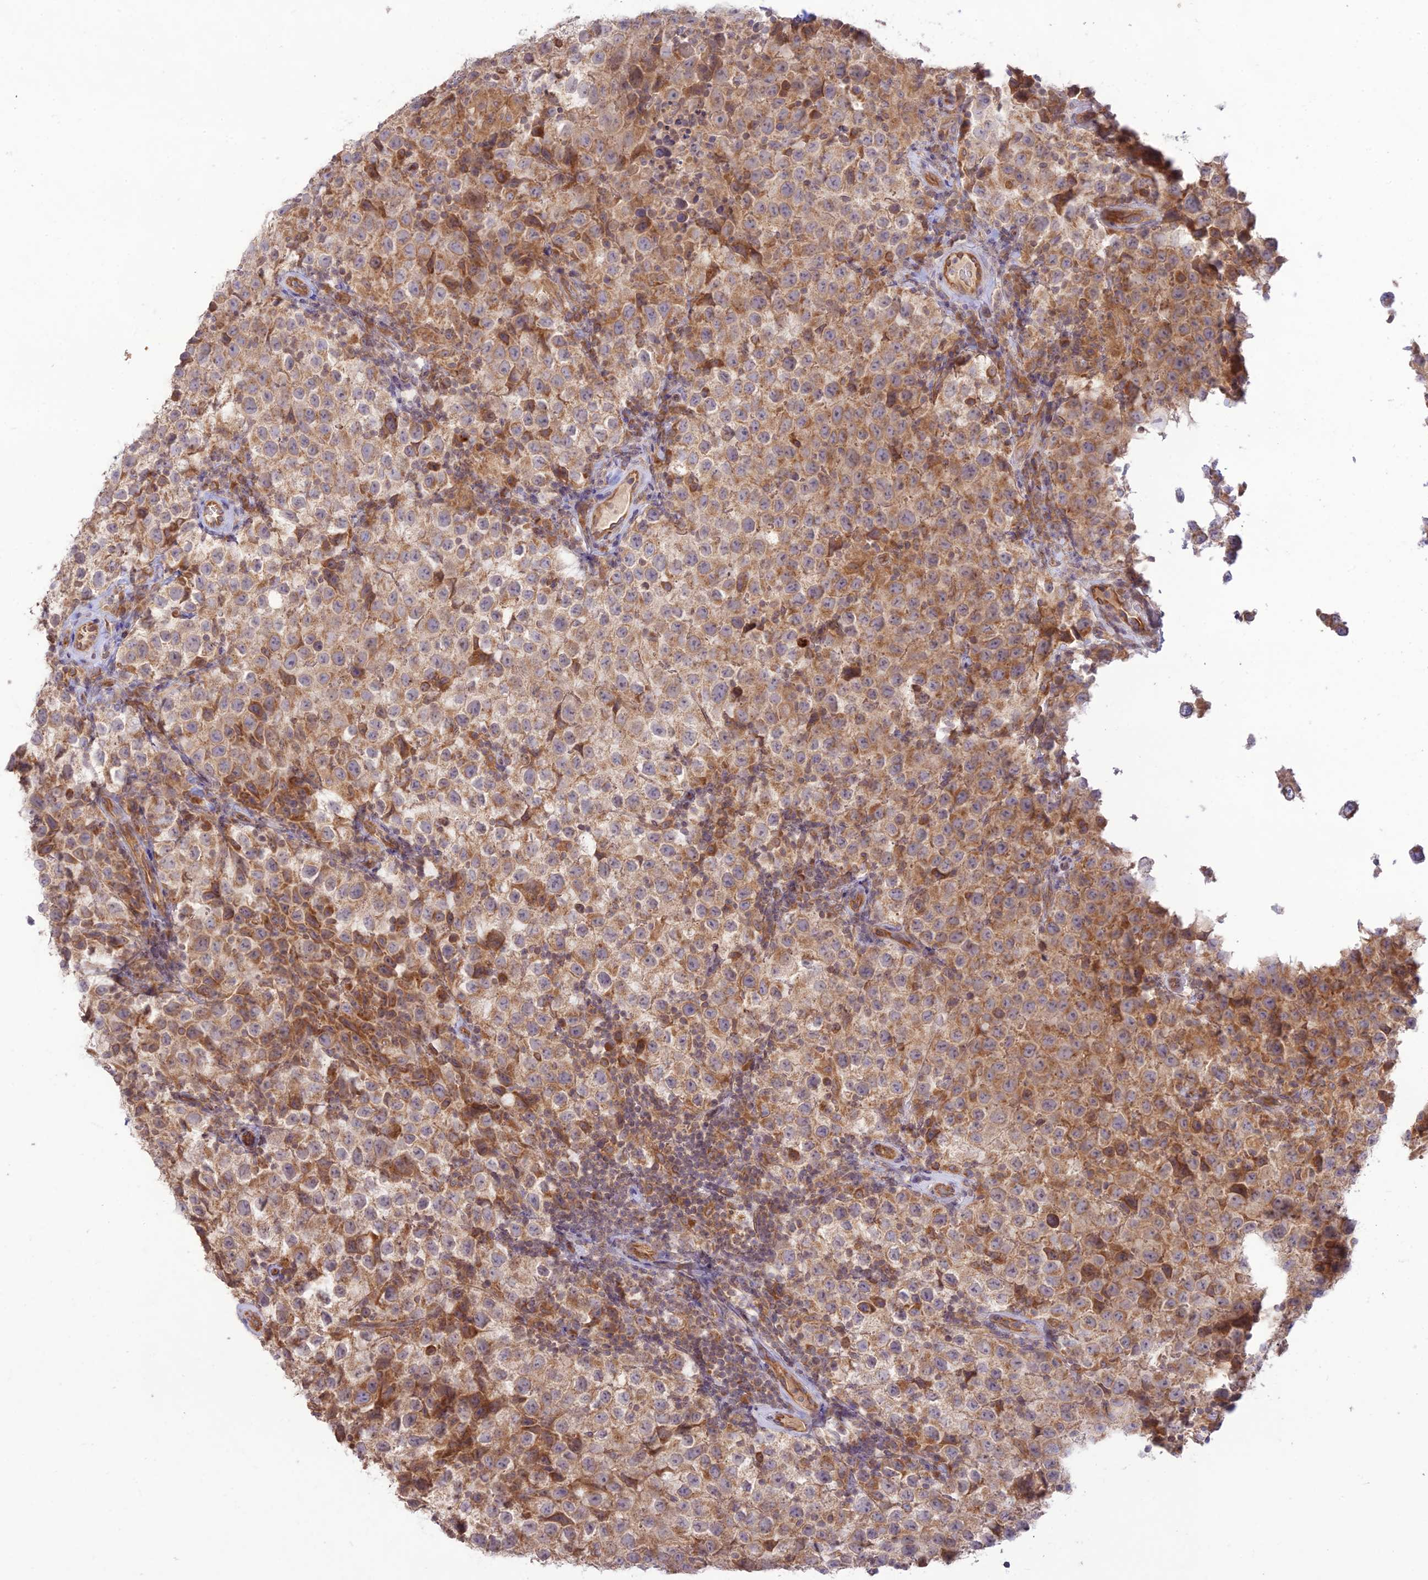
{"staining": {"intensity": "moderate", "quantity": ">75%", "location": "cytoplasmic/membranous"}, "tissue": "testis cancer", "cell_type": "Tumor cells", "image_type": "cancer", "snomed": [{"axis": "morphology", "description": "Seminoma, NOS"}, {"axis": "morphology", "description": "Carcinoma, Embryonal, NOS"}, {"axis": "topography", "description": "Testis"}], "caption": "Moderate cytoplasmic/membranous staining for a protein is appreciated in approximately >75% of tumor cells of seminoma (testis) using IHC.", "gene": "TMEM259", "patient": {"sex": "male", "age": 41}}